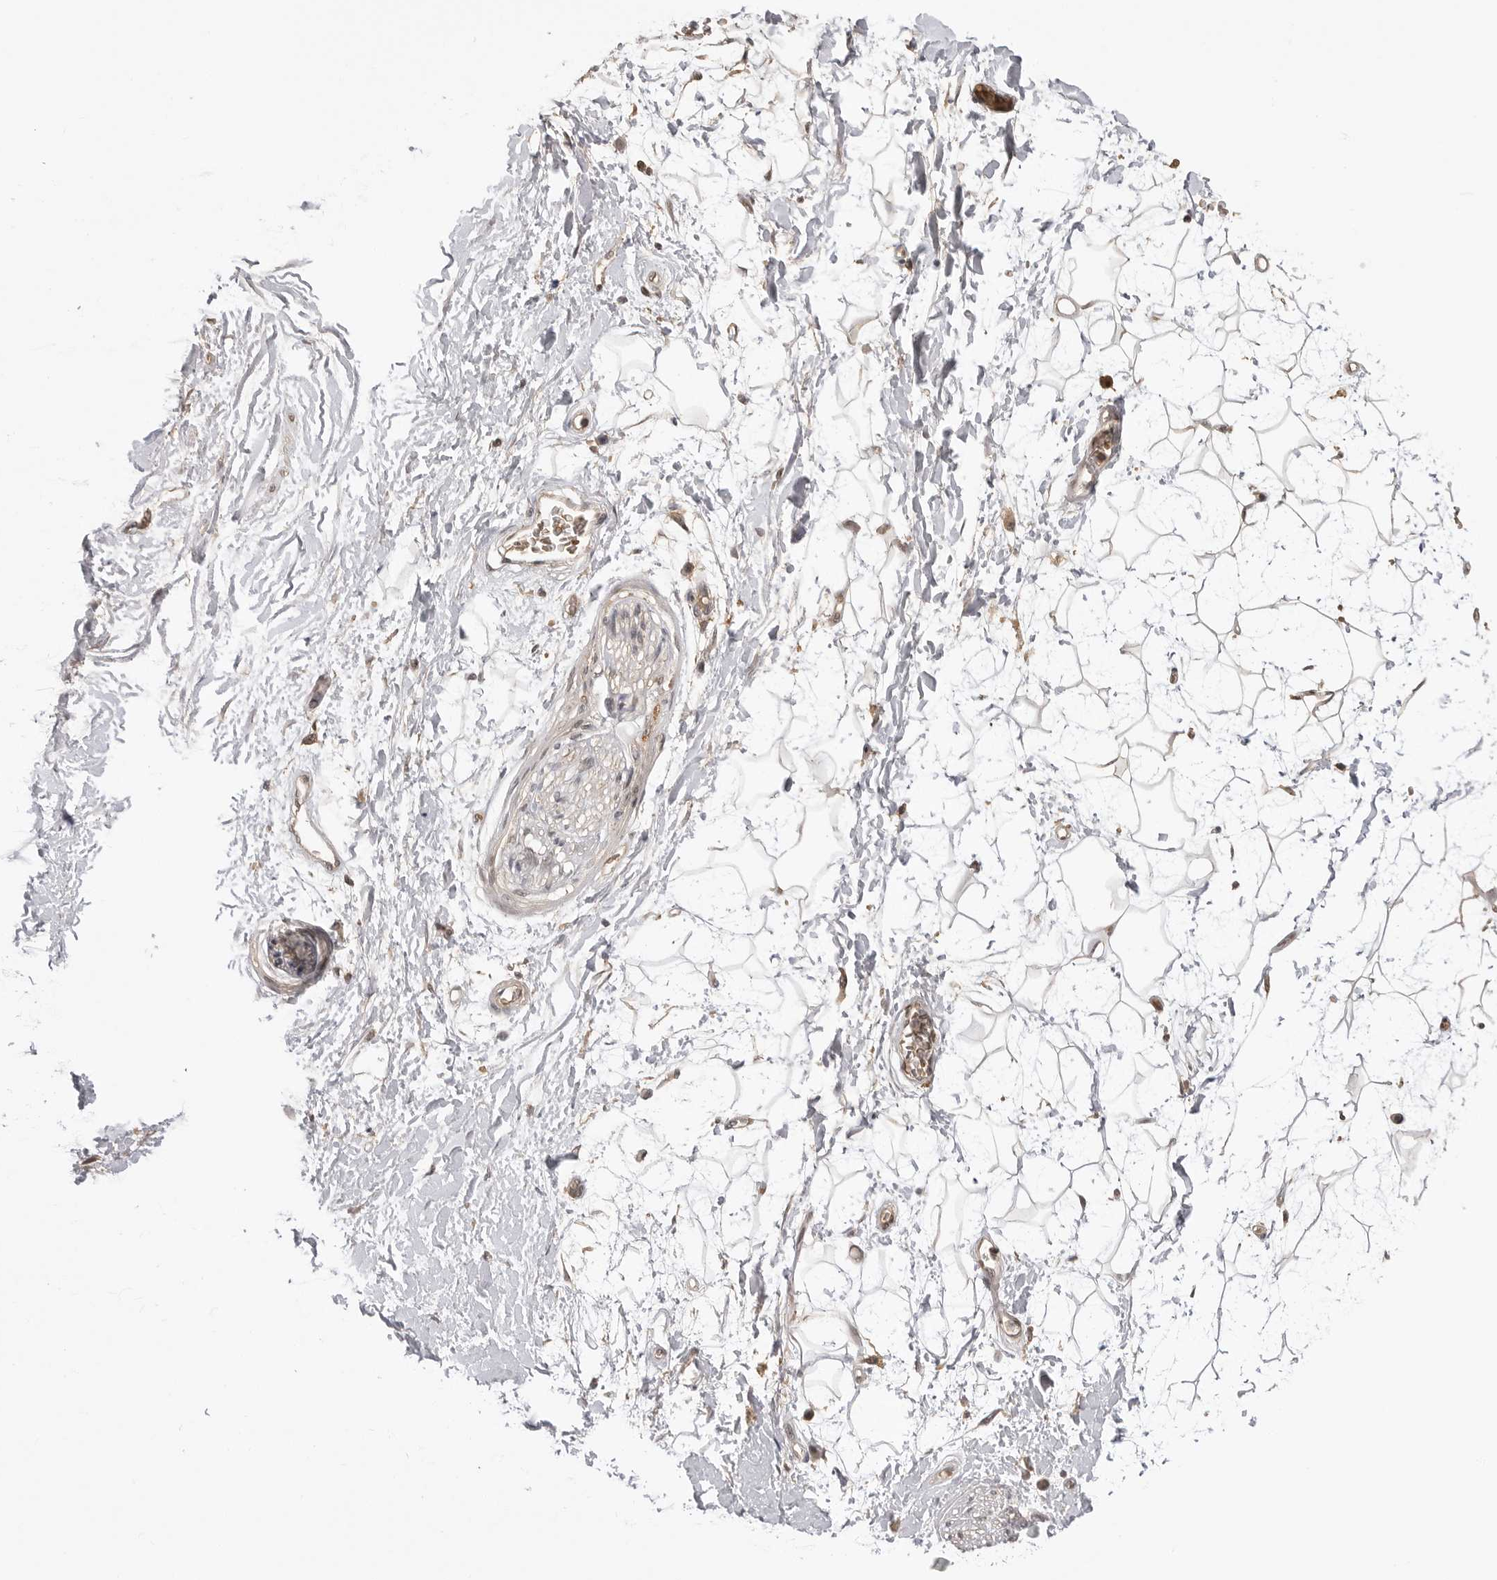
{"staining": {"intensity": "moderate", "quantity": "25%-75%", "location": "cytoplasmic/membranous,nuclear"}, "tissue": "adipose tissue", "cell_type": "Adipocytes", "image_type": "normal", "snomed": [{"axis": "morphology", "description": "Normal tissue, NOS"}, {"axis": "topography", "description": "Soft tissue"}], "caption": "Protein analysis of benign adipose tissue displays moderate cytoplasmic/membranous,nuclear expression in about 25%-75% of adipocytes.", "gene": "ASPSCR1", "patient": {"sex": "male", "age": 72}}